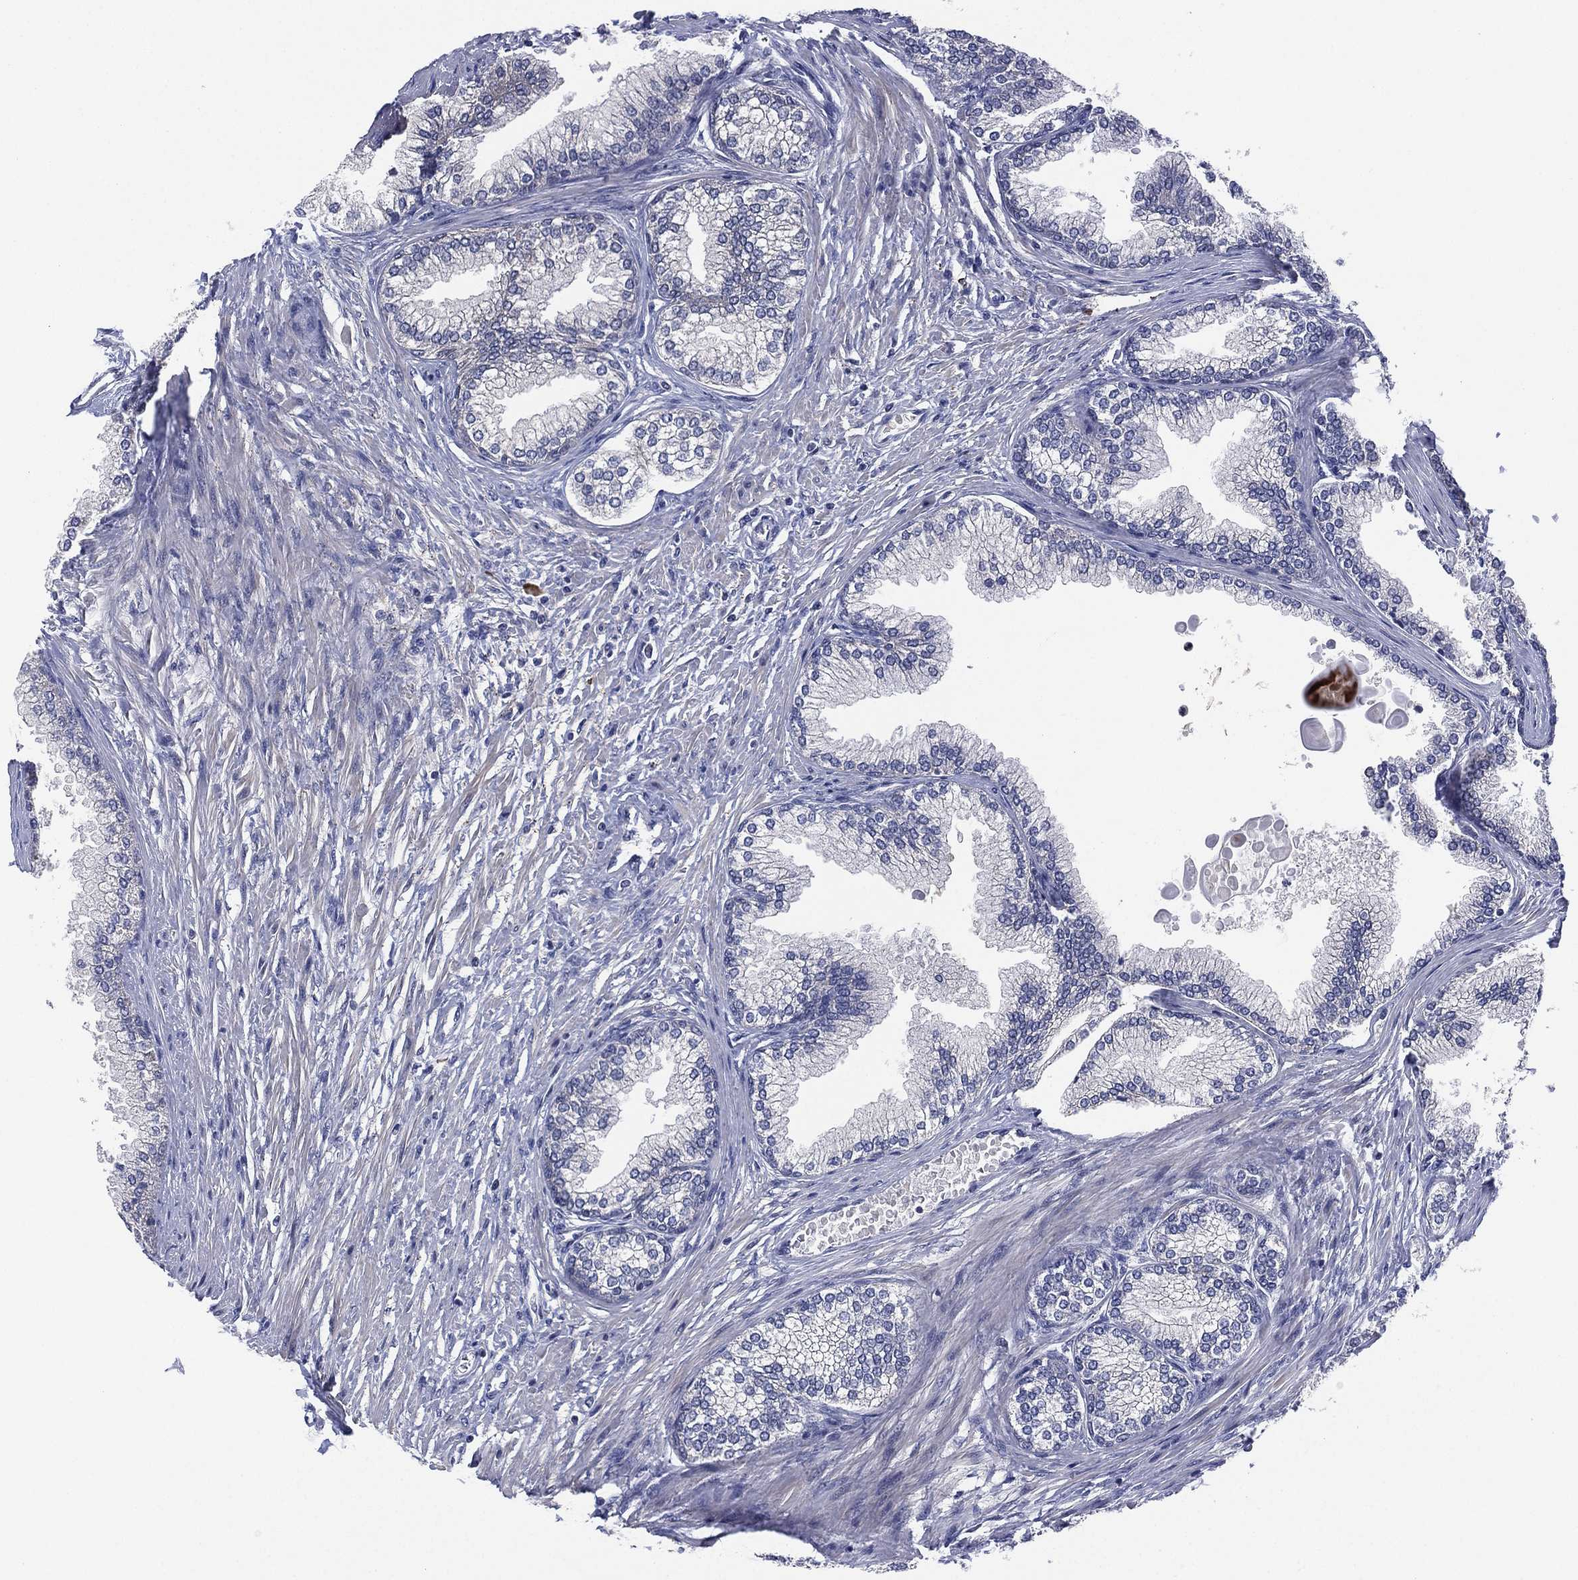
{"staining": {"intensity": "weak", "quantity": "<25%", "location": "cytoplasmic/membranous"}, "tissue": "prostate", "cell_type": "Glandular cells", "image_type": "normal", "snomed": [{"axis": "morphology", "description": "Normal tissue, NOS"}, {"axis": "topography", "description": "Prostate"}], "caption": "Image shows no protein expression in glandular cells of normal prostate.", "gene": "MPP7", "patient": {"sex": "male", "age": 72}}